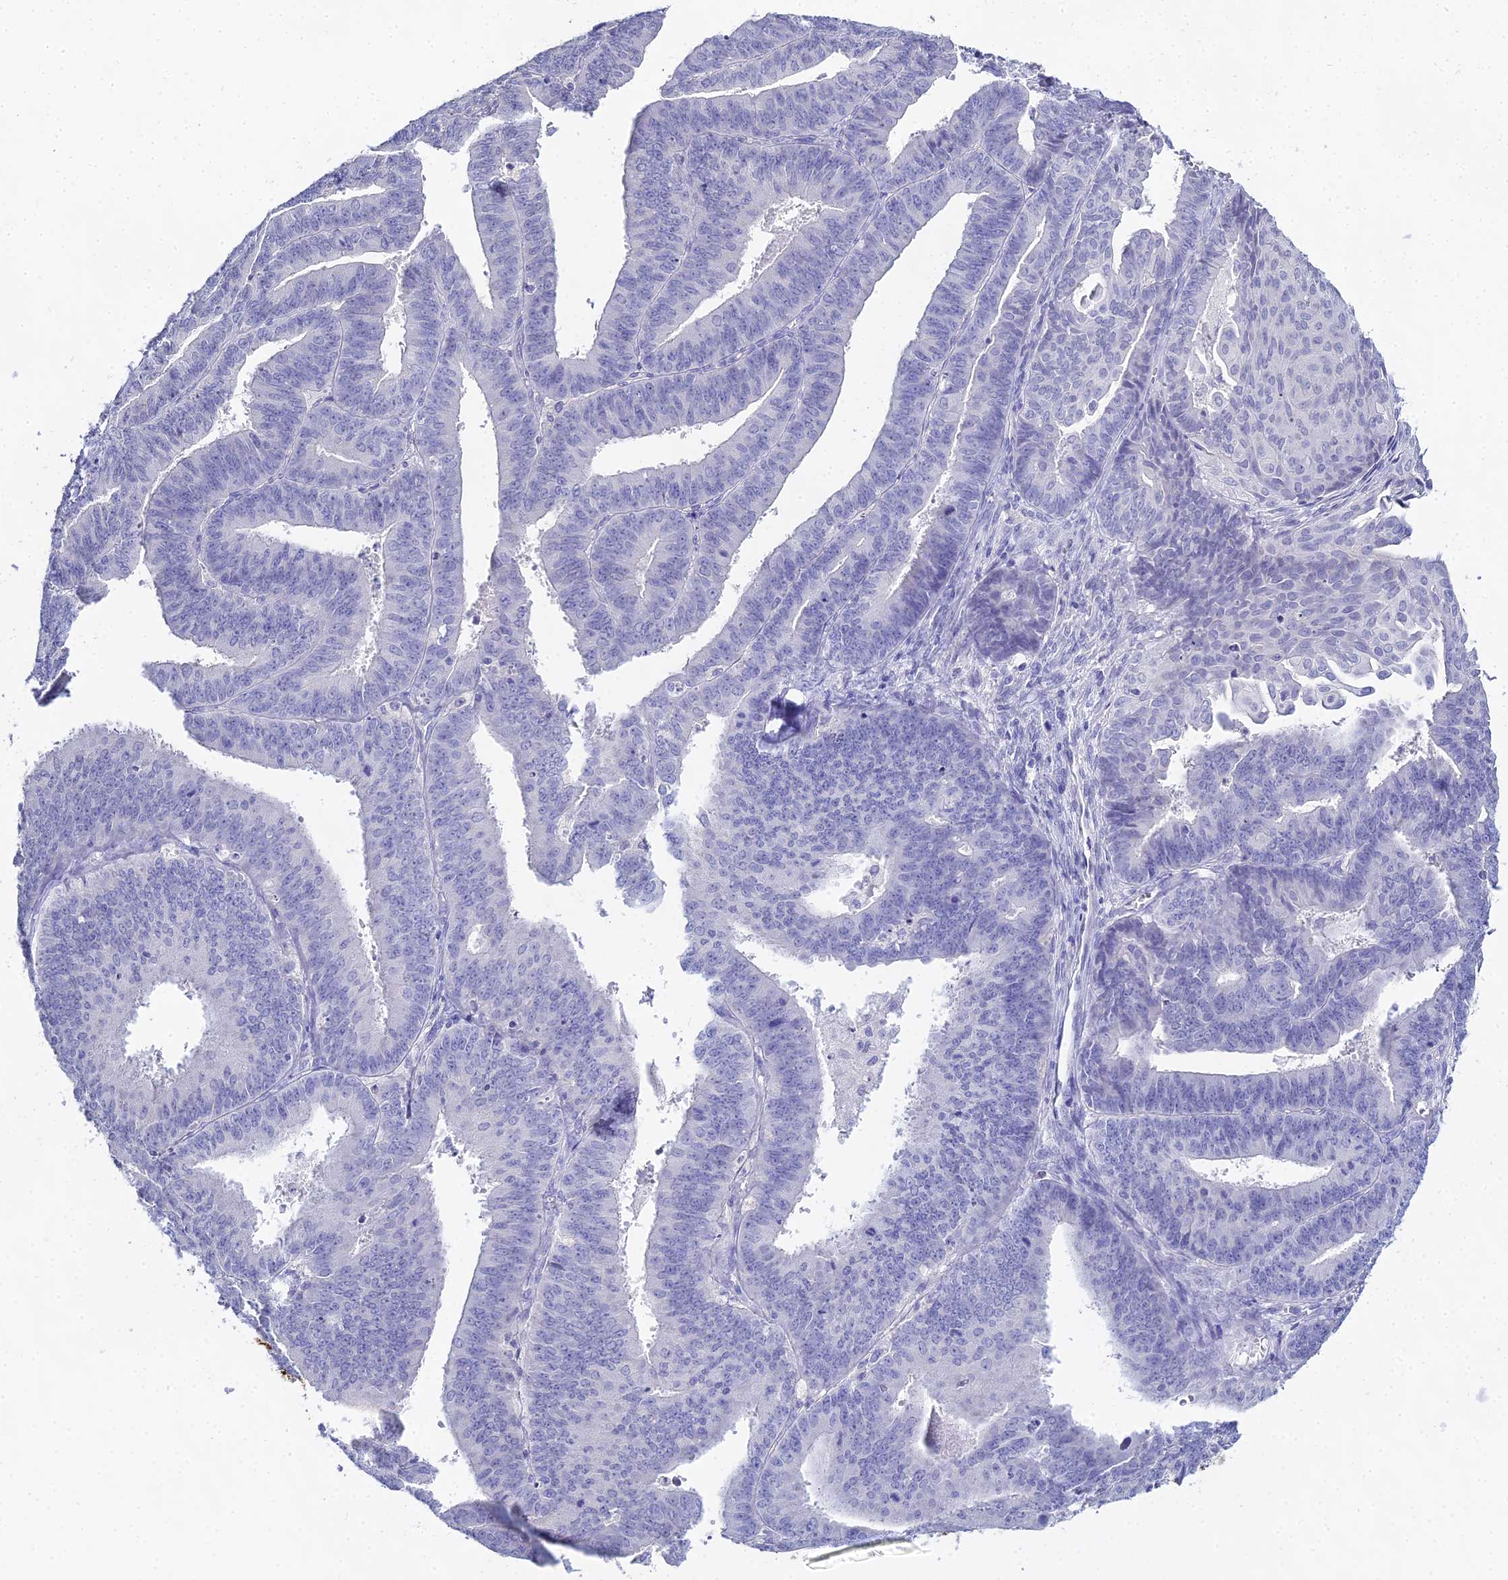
{"staining": {"intensity": "negative", "quantity": "none", "location": "none"}, "tissue": "endometrial cancer", "cell_type": "Tumor cells", "image_type": "cancer", "snomed": [{"axis": "morphology", "description": "Adenocarcinoma, NOS"}, {"axis": "topography", "description": "Endometrium"}], "caption": "IHC of human adenocarcinoma (endometrial) exhibits no expression in tumor cells.", "gene": "S100A7", "patient": {"sex": "female", "age": 73}}